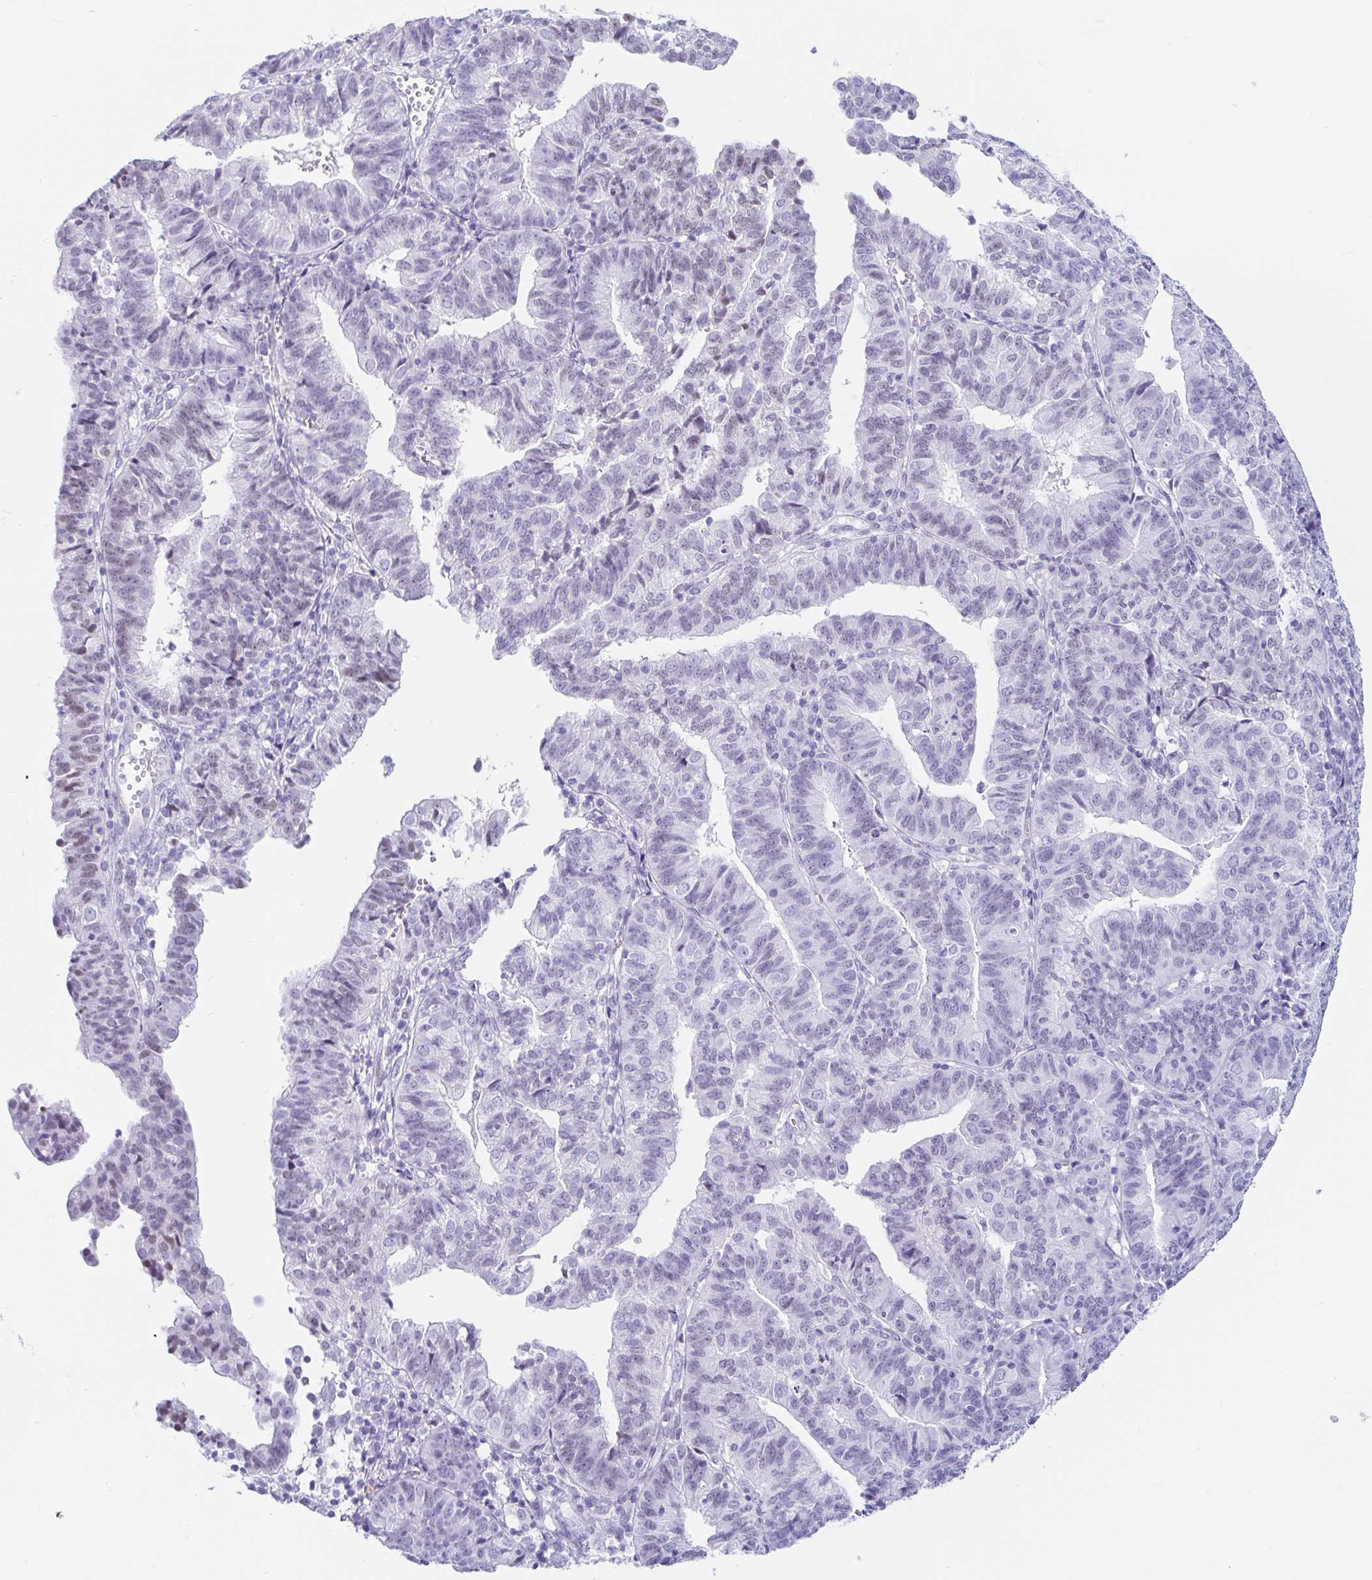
{"staining": {"intensity": "weak", "quantity": "<25%", "location": "nuclear"}, "tissue": "endometrial cancer", "cell_type": "Tumor cells", "image_type": "cancer", "snomed": [{"axis": "morphology", "description": "Adenocarcinoma, NOS"}, {"axis": "topography", "description": "Endometrium"}], "caption": "This image is of endometrial cancer stained with immunohistochemistry (IHC) to label a protein in brown with the nuclei are counter-stained blue. There is no expression in tumor cells.", "gene": "OR6T1", "patient": {"sex": "female", "age": 56}}